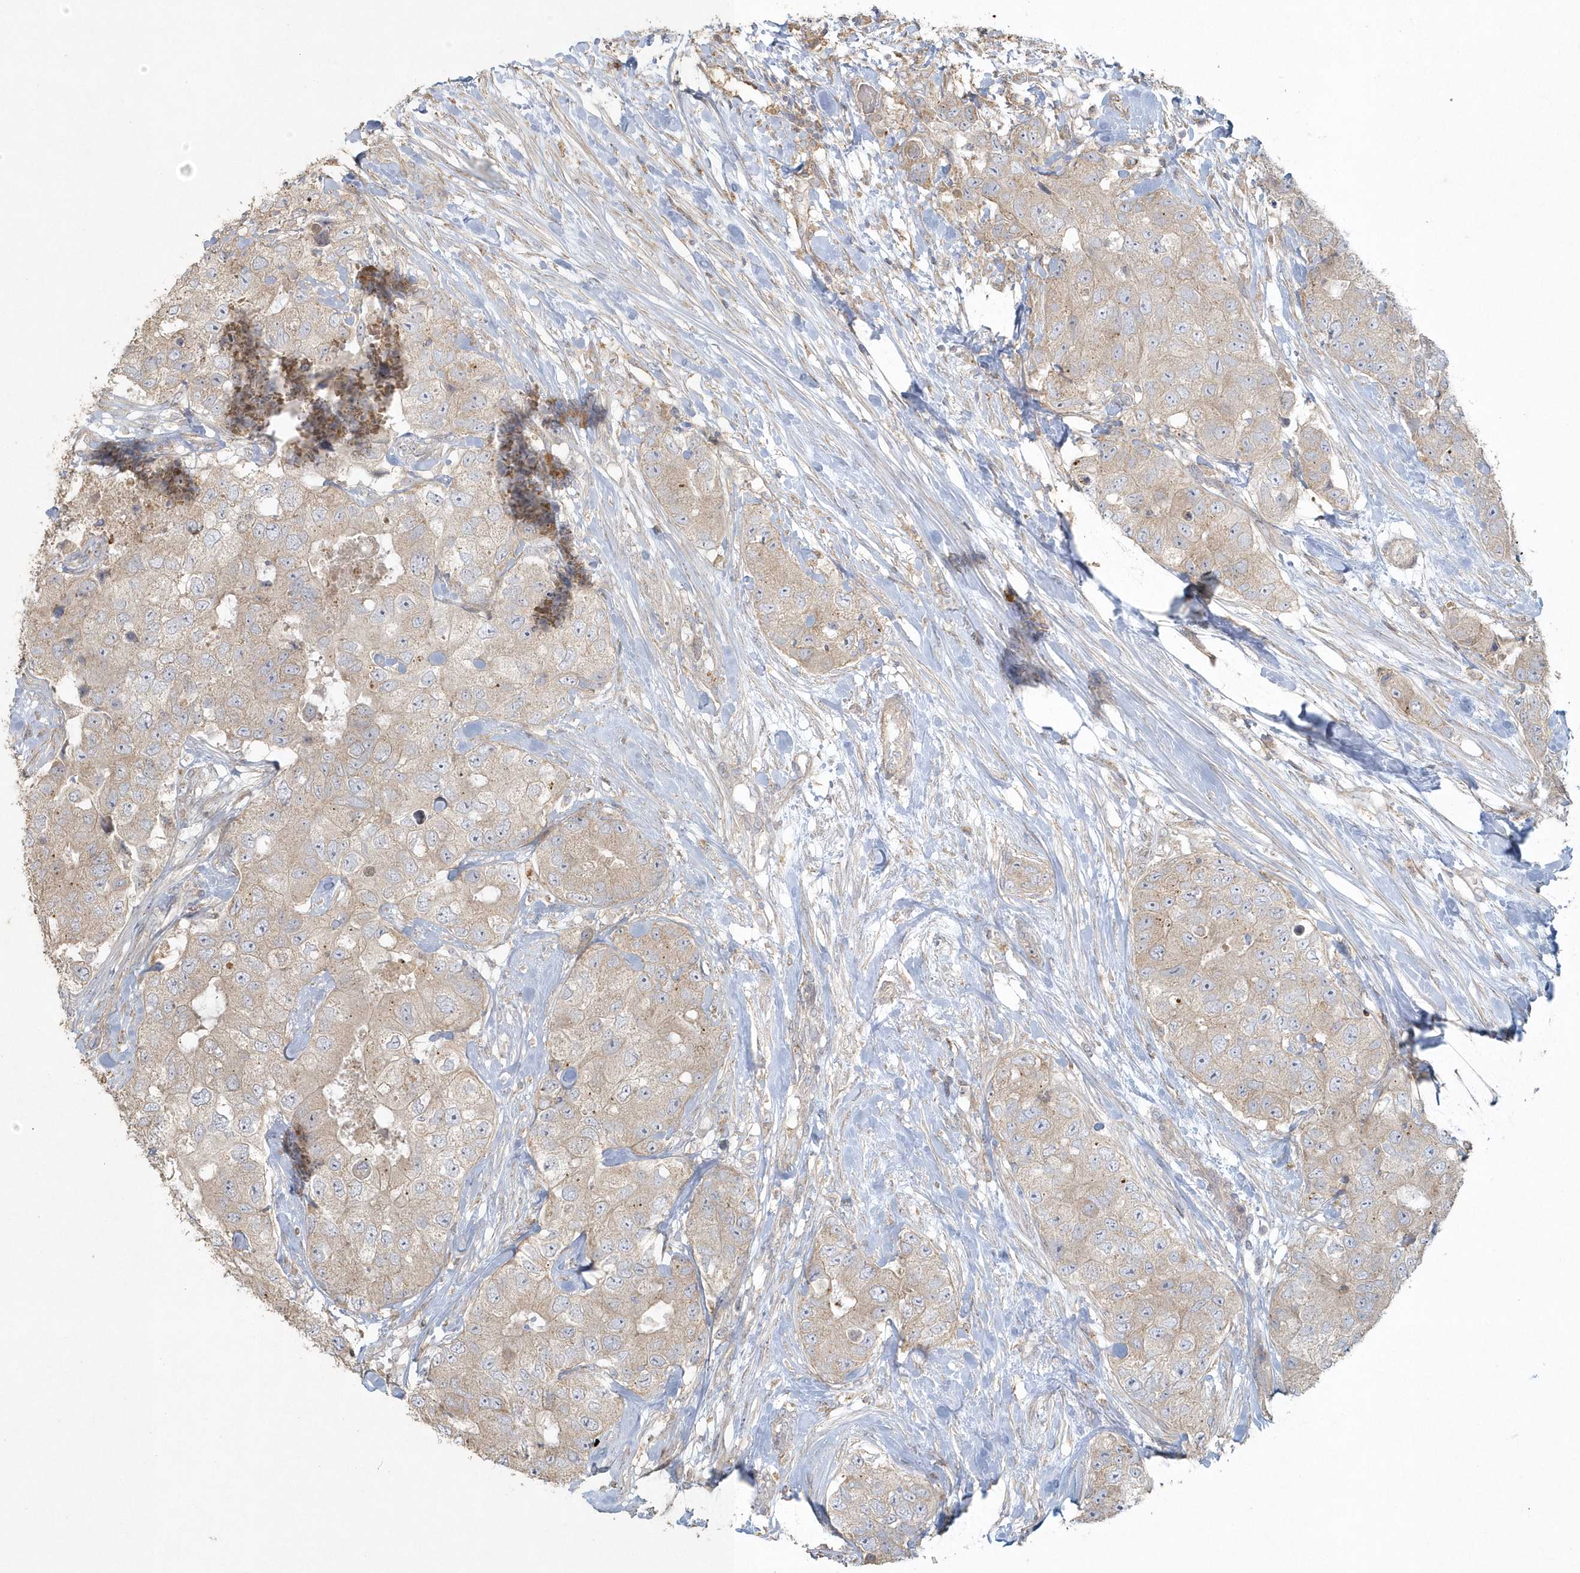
{"staining": {"intensity": "weak", "quantity": "<25%", "location": "cytoplasmic/membranous"}, "tissue": "breast cancer", "cell_type": "Tumor cells", "image_type": "cancer", "snomed": [{"axis": "morphology", "description": "Duct carcinoma"}, {"axis": "topography", "description": "Breast"}], "caption": "The IHC histopathology image has no significant expression in tumor cells of breast cancer (invasive ductal carcinoma) tissue.", "gene": "BLTP3A", "patient": {"sex": "female", "age": 62}}